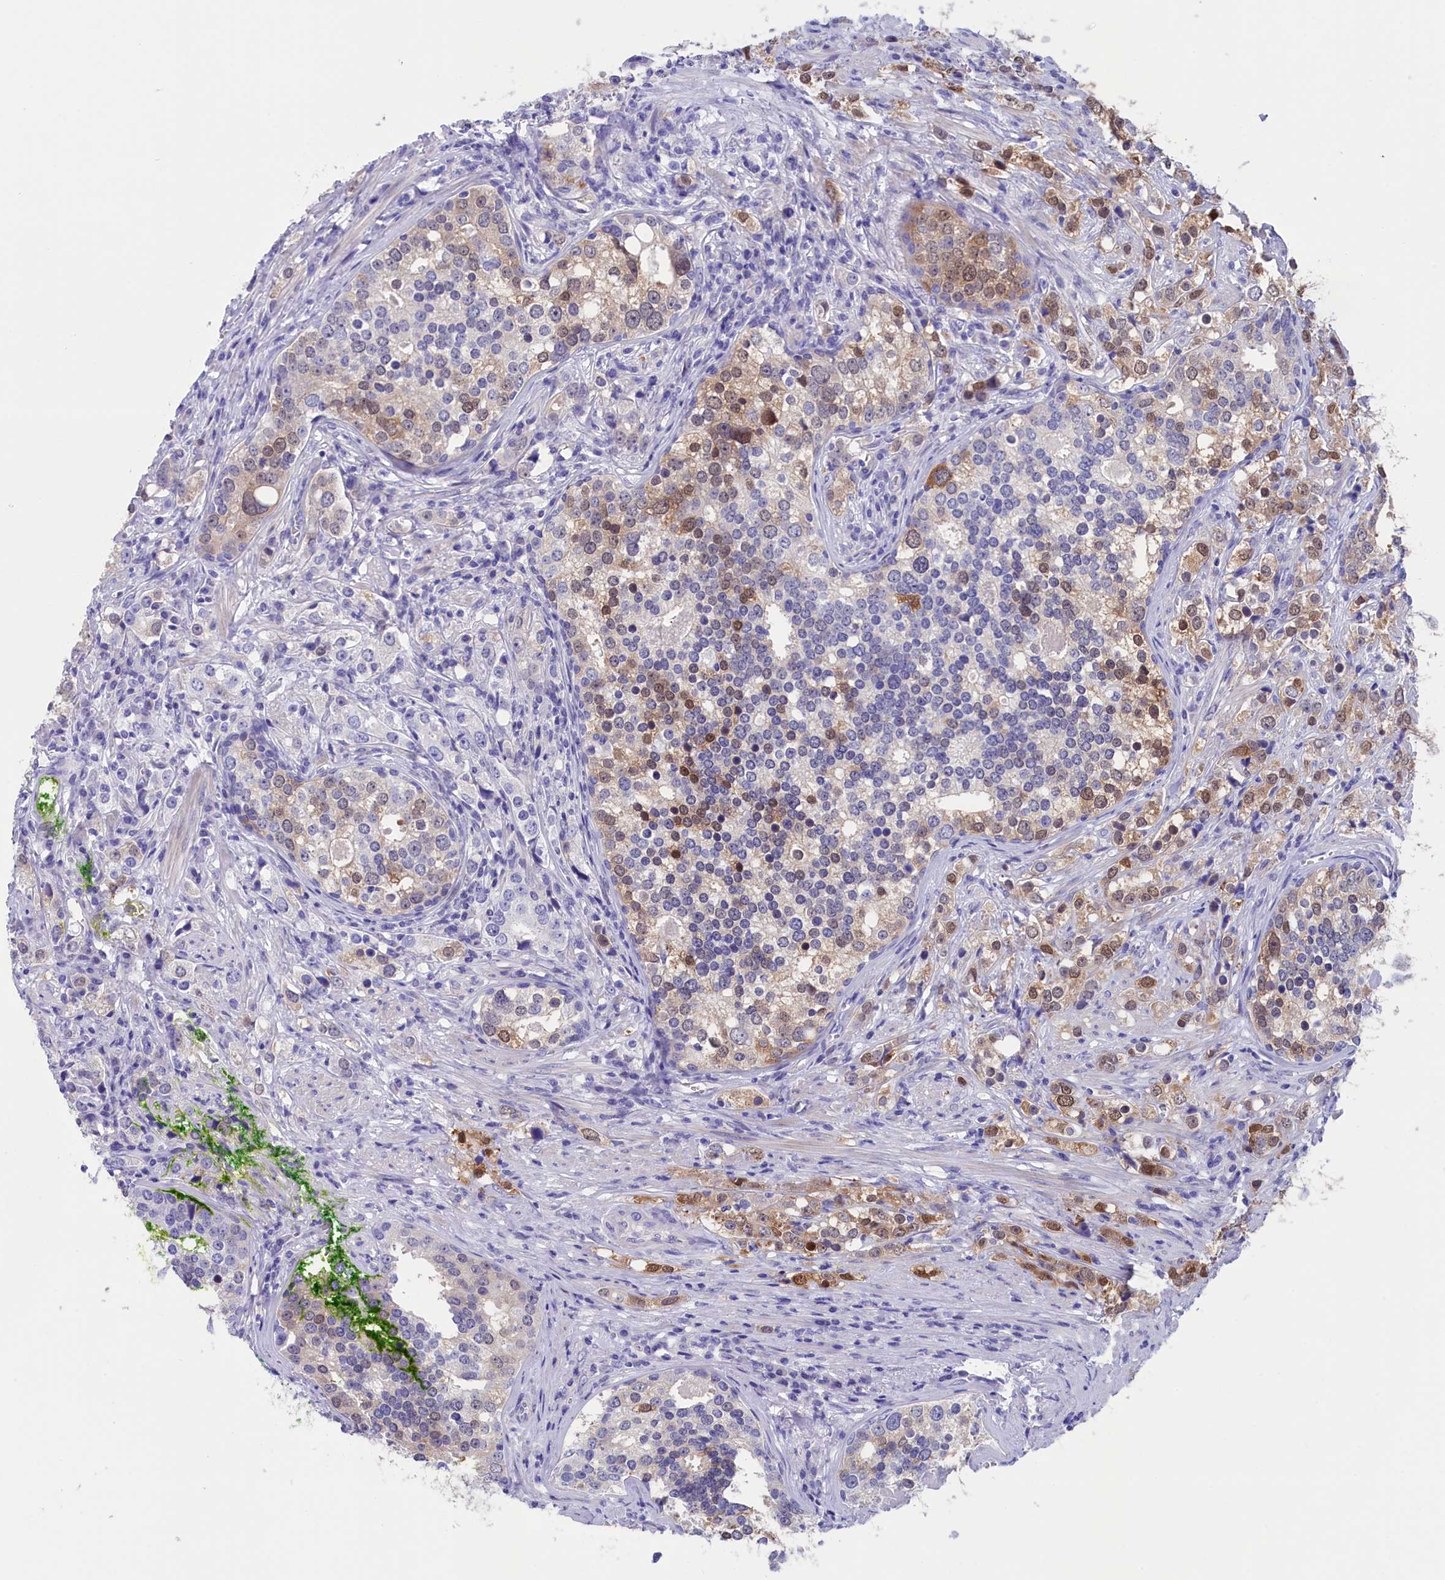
{"staining": {"intensity": "moderate", "quantity": "<25%", "location": "cytoplasmic/membranous,nuclear"}, "tissue": "prostate cancer", "cell_type": "Tumor cells", "image_type": "cancer", "snomed": [{"axis": "morphology", "description": "Adenocarcinoma, High grade"}, {"axis": "topography", "description": "Prostate"}], "caption": "An IHC histopathology image of tumor tissue is shown. Protein staining in brown highlights moderate cytoplasmic/membranous and nuclear positivity in prostate high-grade adenocarcinoma within tumor cells.", "gene": "VPS35L", "patient": {"sex": "male", "age": 71}}